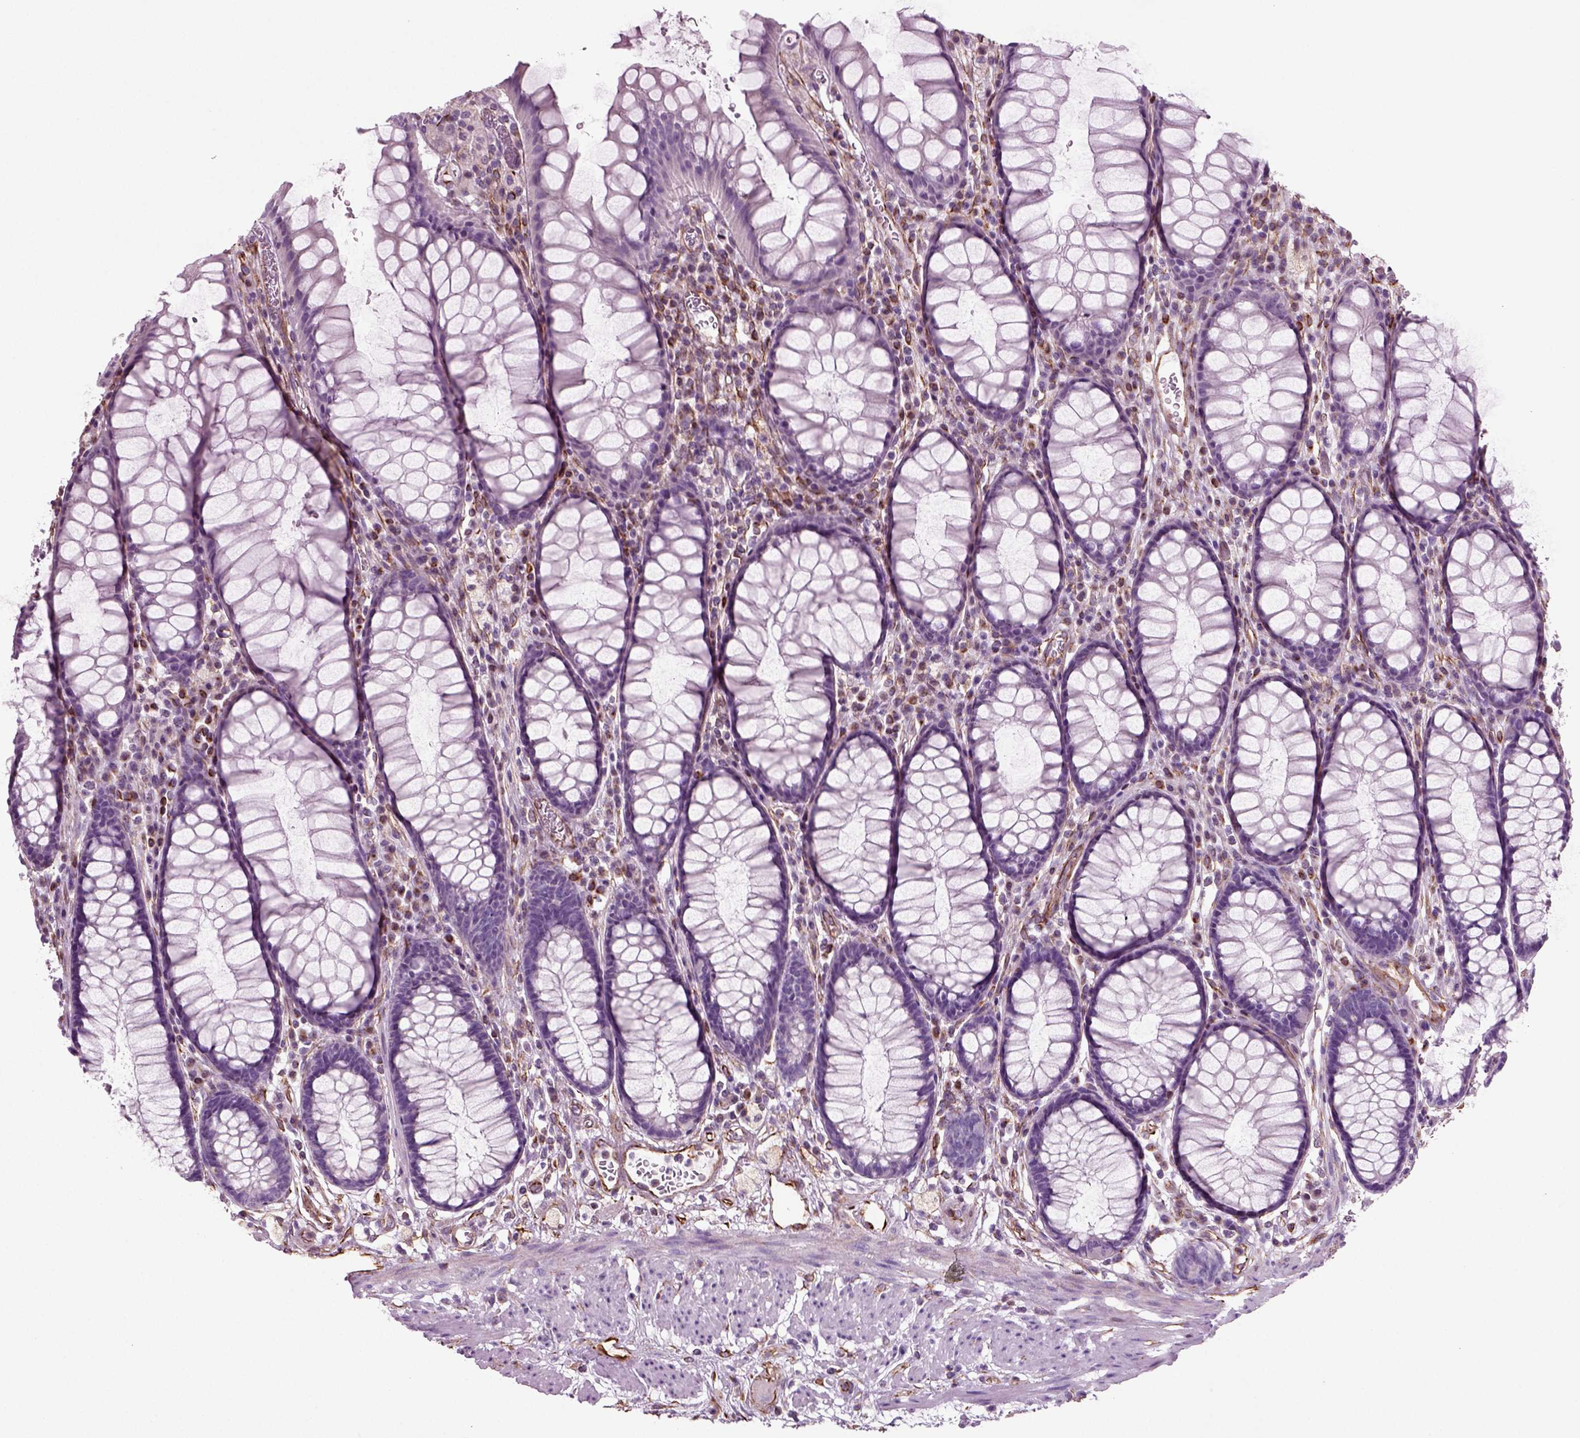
{"staining": {"intensity": "negative", "quantity": "none", "location": "none"}, "tissue": "rectum", "cell_type": "Glandular cells", "image_type": "normal", "snomed": [{"axis": "morphology", "description": "Normal tissue, NOS"}, {"axis": "topography", "description": "Rectum"}], "caption": "Immunohistochemistry (IHC) histopathology image of unremarkable rectum stained for a protein (brown), which reveals no staining in glandular cells.", "gene": "ACER3", "patient": {"sex": "female", "age": 68}}